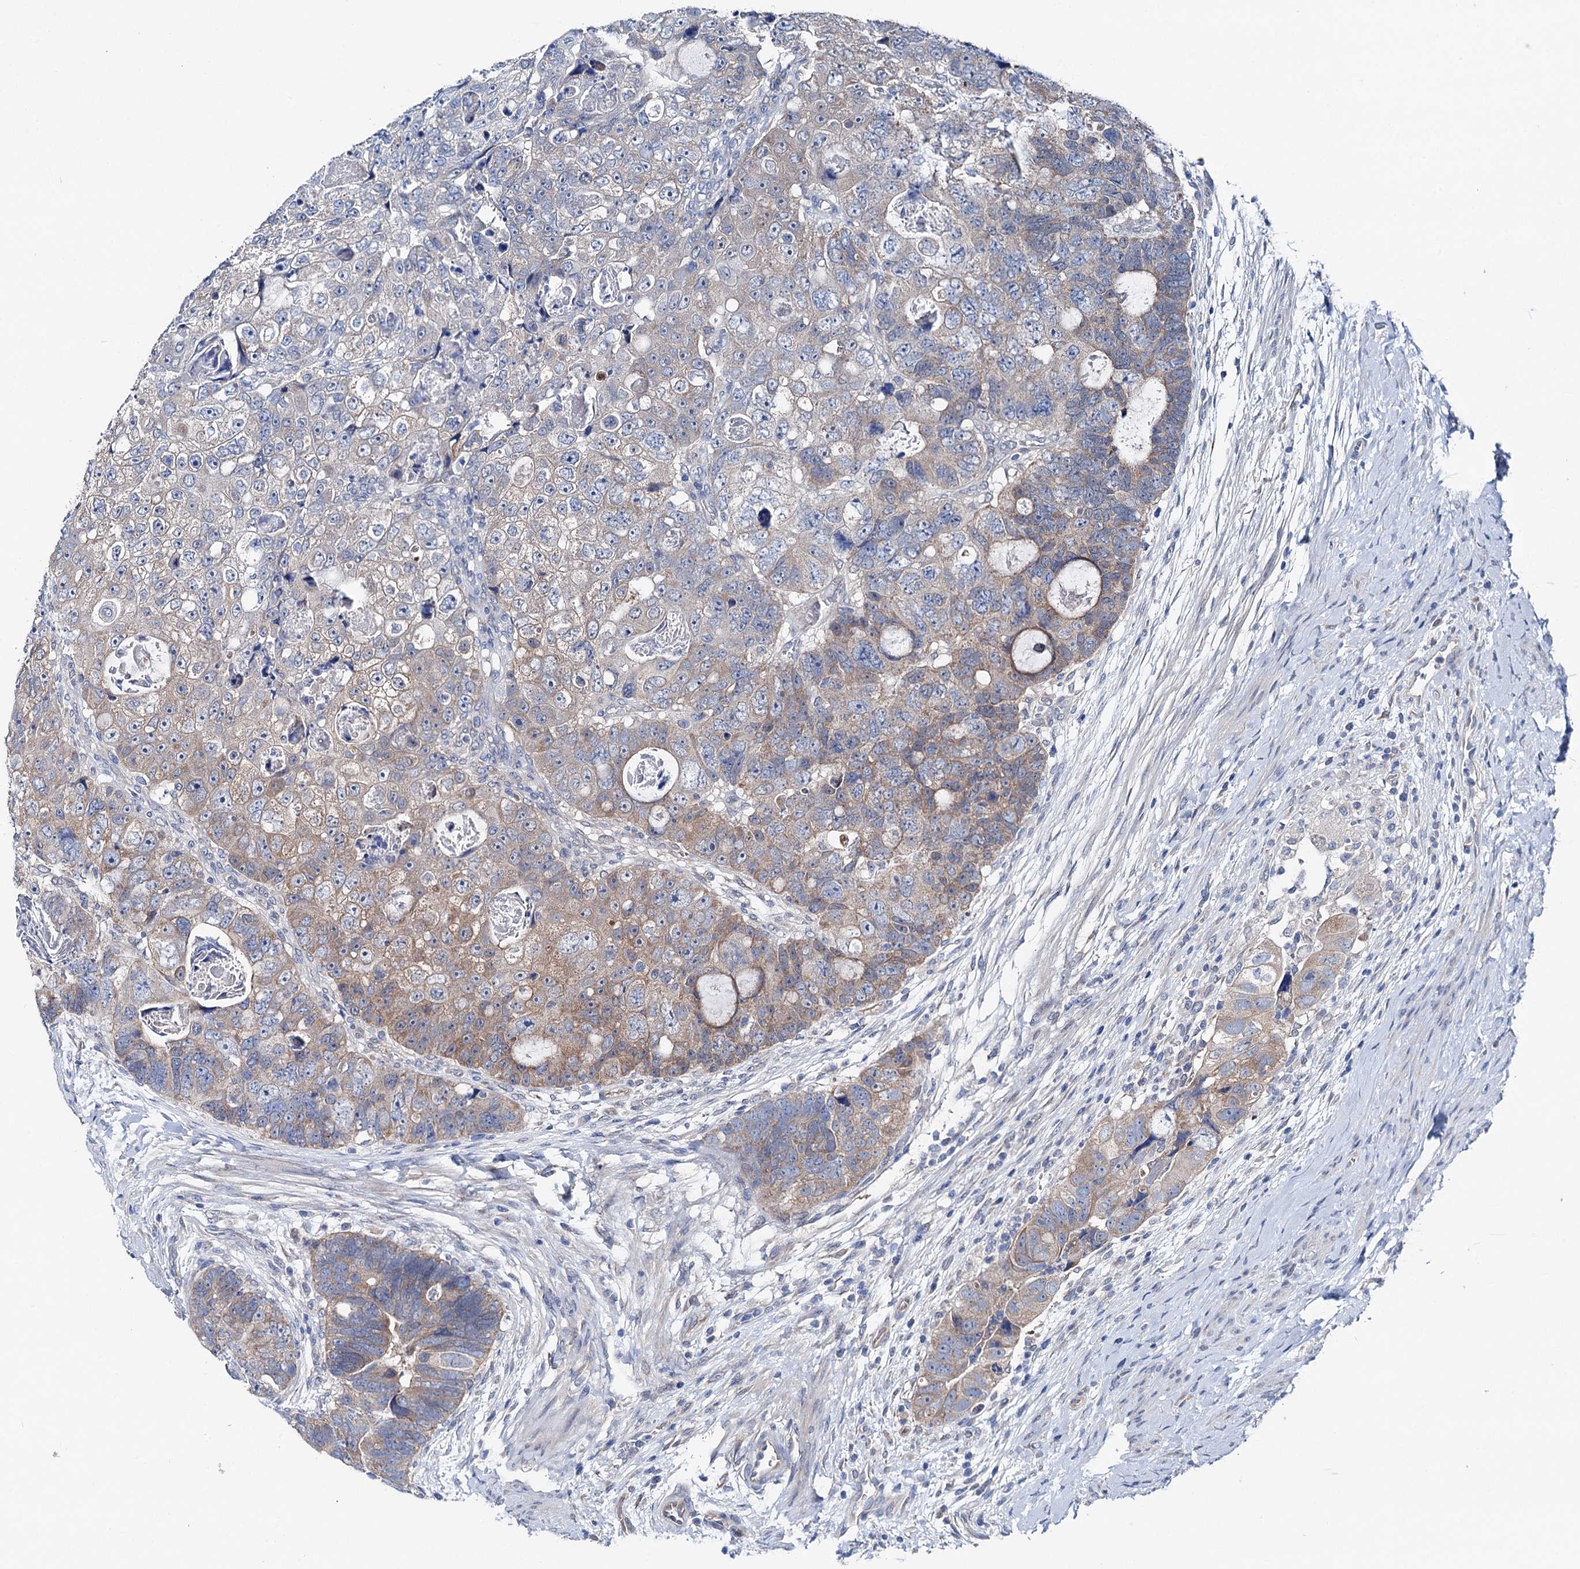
{"staining": {"intensity": "weak", "quantity": "25%-75%", "location": "cytoplasmic/membranous"}, "tissue": "colorectal cancer", "cell_type": "Tumor cells", "image_type": "cancer", "snomed": [{"axis": "morphology", "description": "Adenocarcinoma, NOS"}, {"axis": "topography", "description": "Rectum"}], "caption": "Human adenocarcinoma (colorectal) stained with a brown dye reveals weak cytoplasmic/membranous positive staining in about 25%-75% of tumor cells.", "gene": "SHROOM1", "patient": {"sex": "male", "age": 59}}